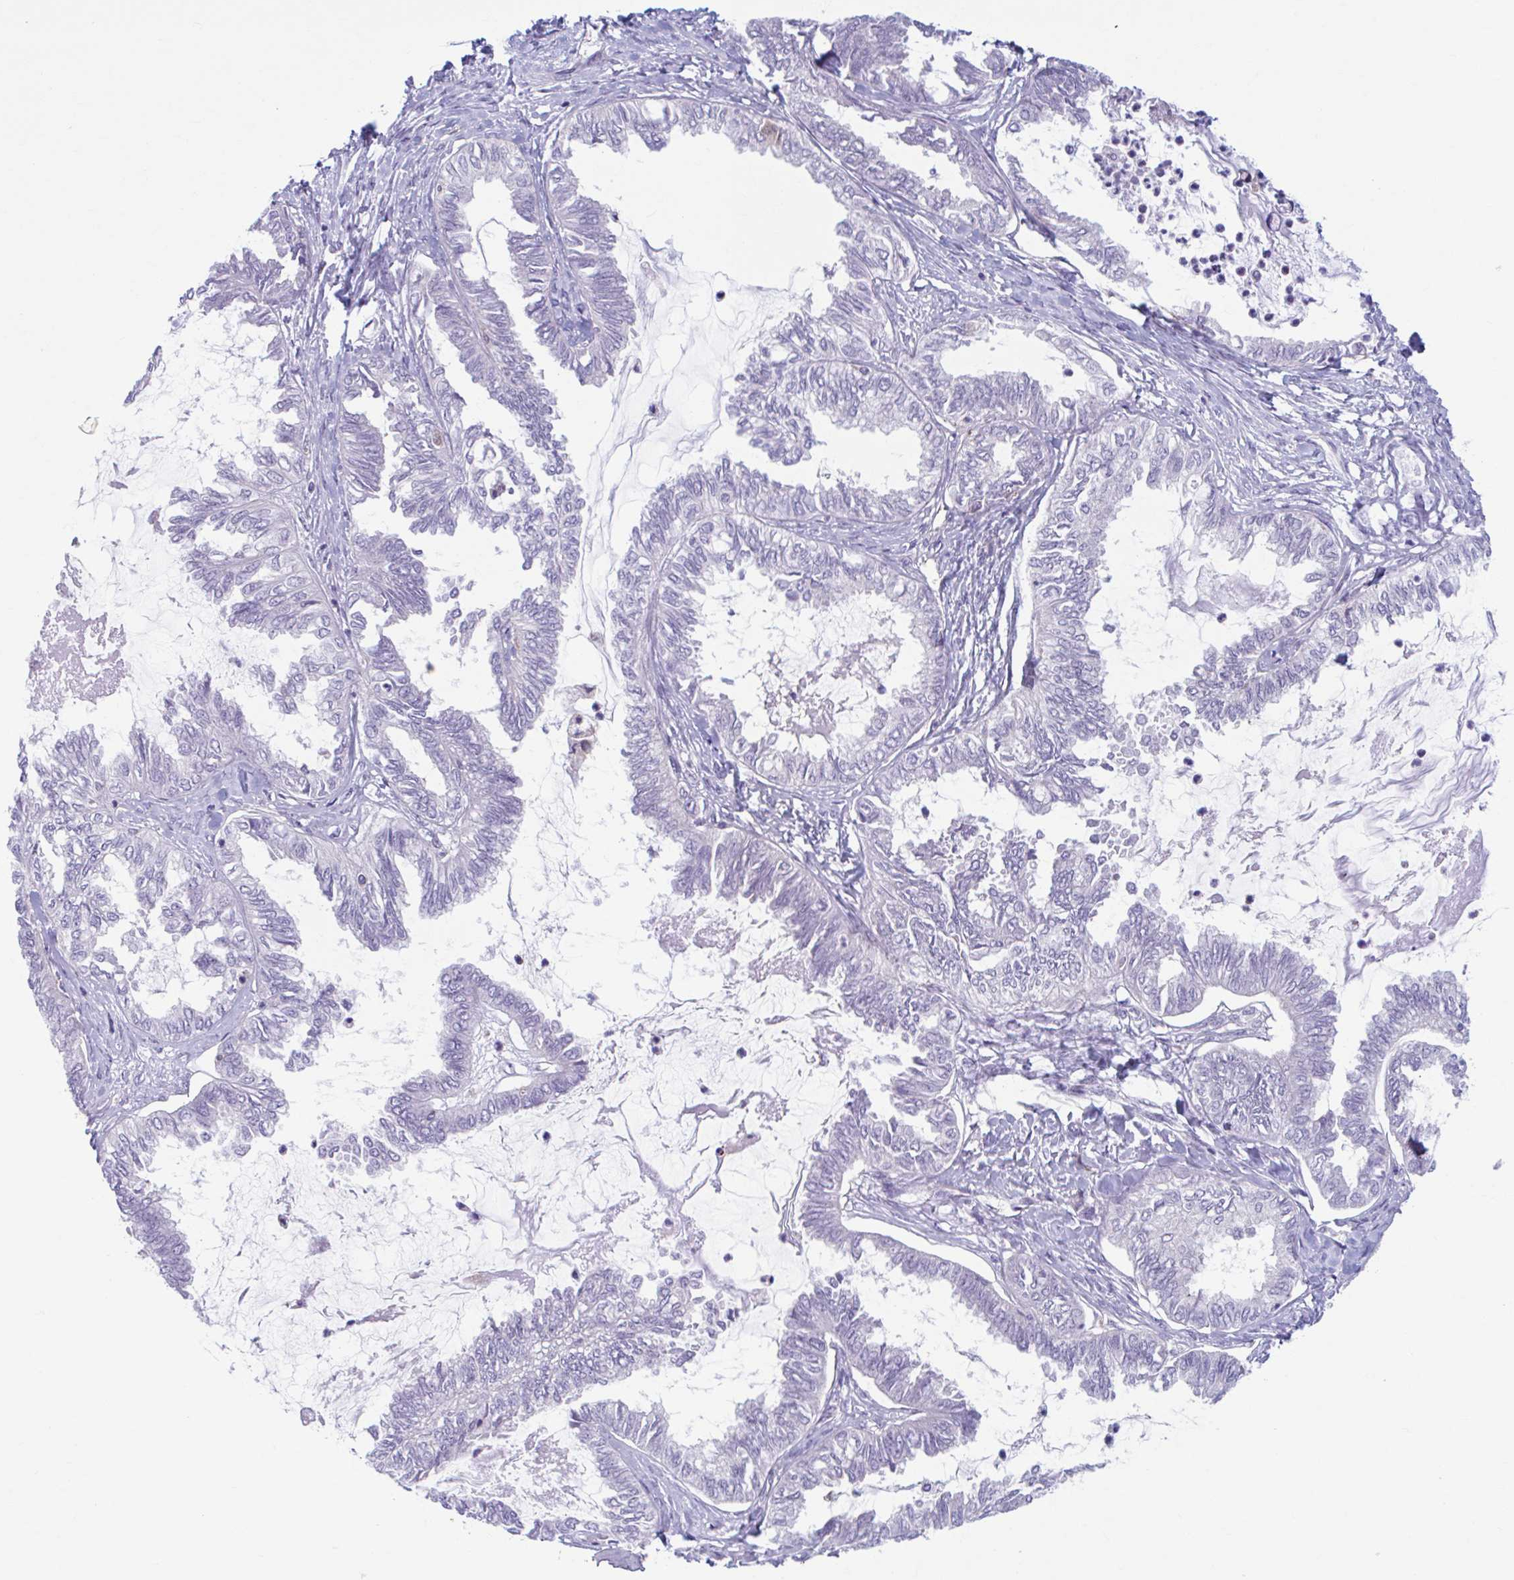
{"staining": {"intensity": "weak", "quantity": "<25%", "location": "cytoplasmic/membranous"}, "tissue": "ovarian cancer", "cell_type": "Tumor cells", "image_type": "cancer", "snomed": [{"axis": "morphology", "description": "Carcinoma, endometroid"}, {"axis": "topography", "description": "Ovary"}], "caption": "Tumor cells show no significant protein positivity in endometroid carcinoma (ovarian). (Brightfield microscopy of DAB immunohistochemistry at high magnification).", "gene": "ADAT3", "patient": {"sex": "female", "age": 70}}